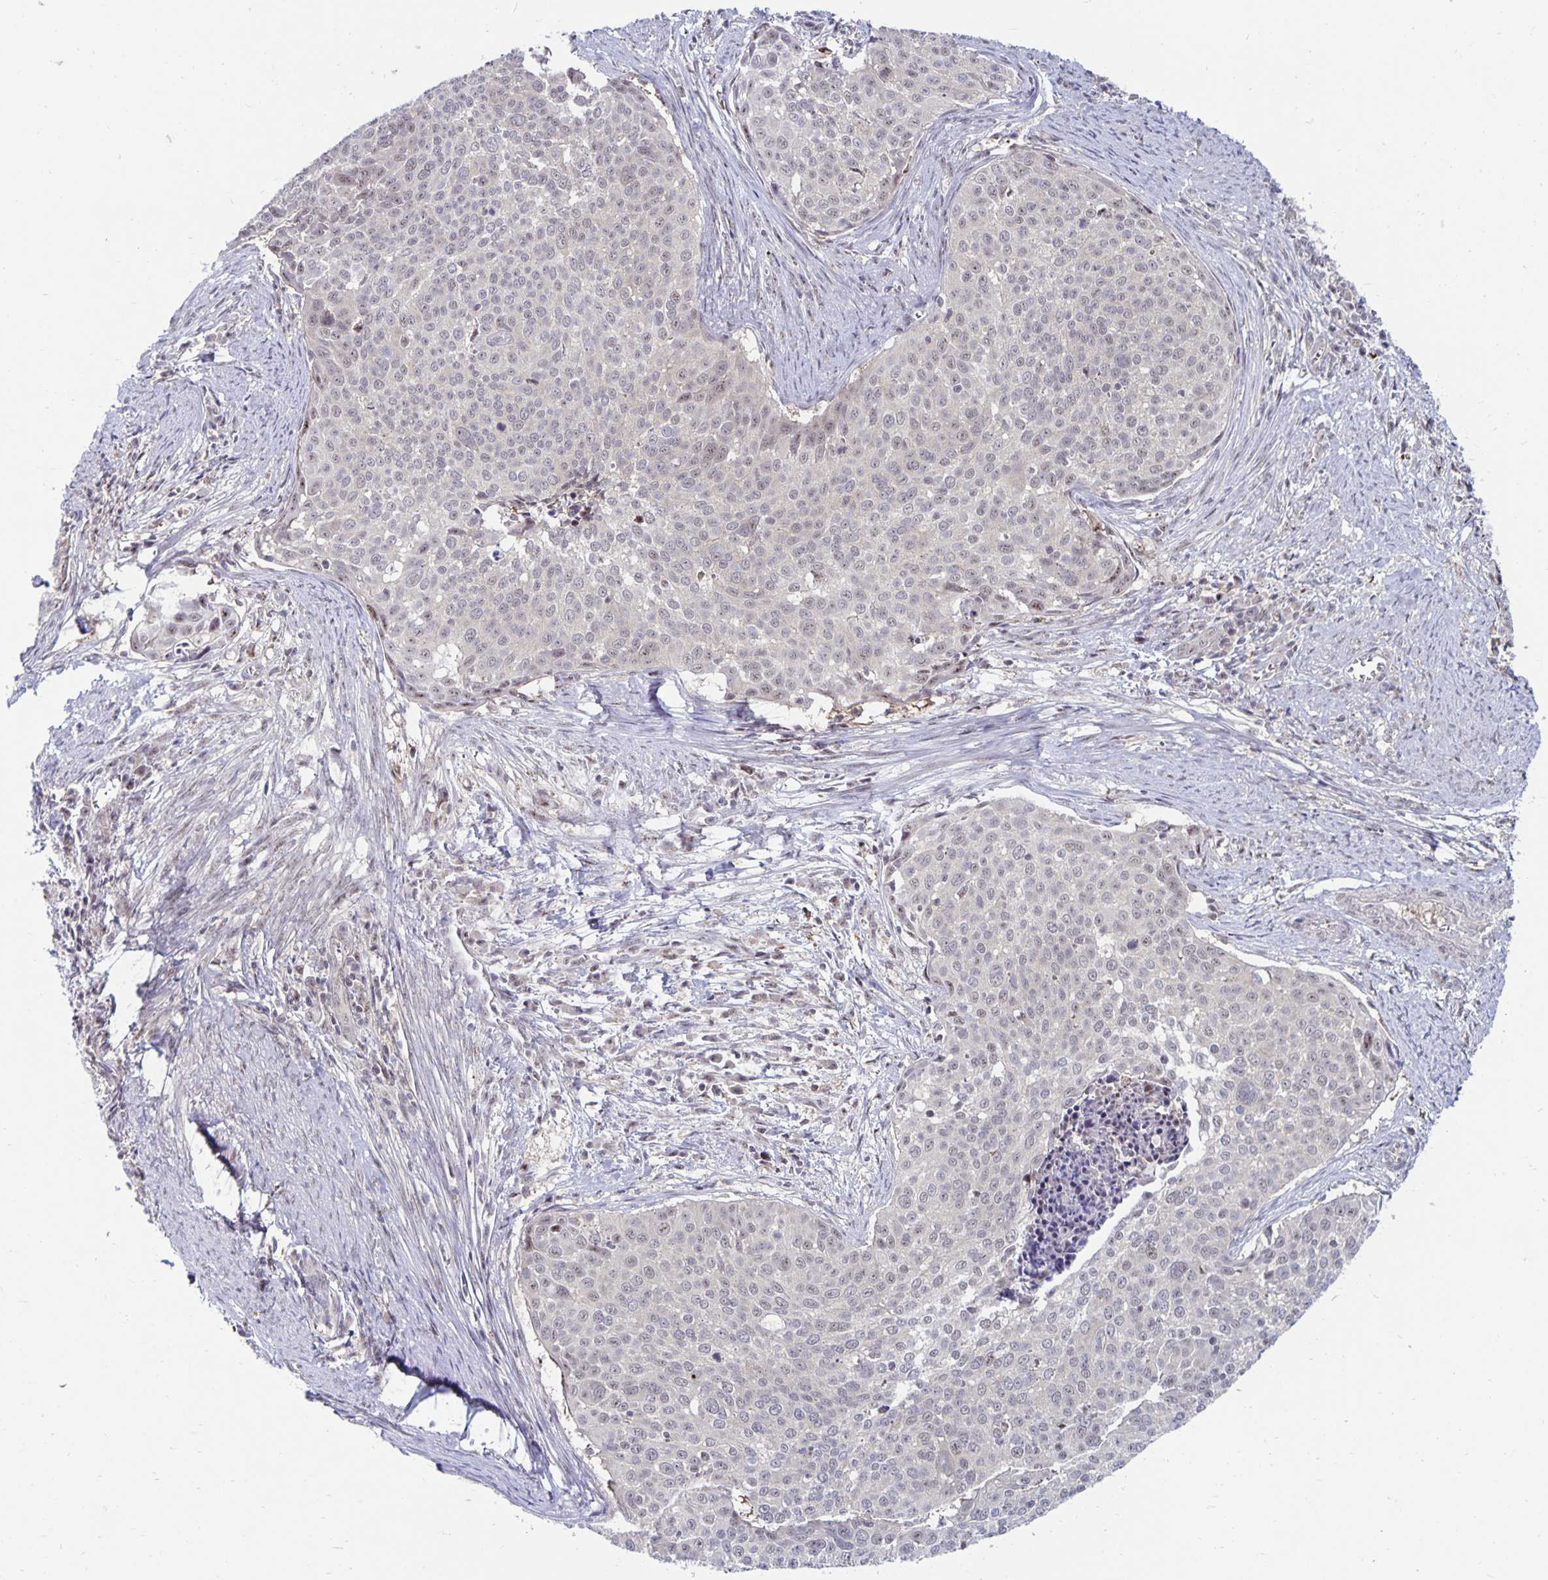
{"staining": {"intensity": "weak", "quantity": "<25%", "location": "nuclear"}, "tissue": "cervical cancer", "cell_type": "Tumor cells", "image_type": "cancer", "snomed": [{"axis": "morphology", "description": "Squamous cell carcinoma, NOS"}, {"axis": "topography", "description": "Cervix"}], "caption": "Squamous cell carcinoma (cervical) was stained to show a protein in brown. There is no significant positivity in tumor cells.", "gene": "EXOC6B", "patient": {"sex": "female", "age": 39}}